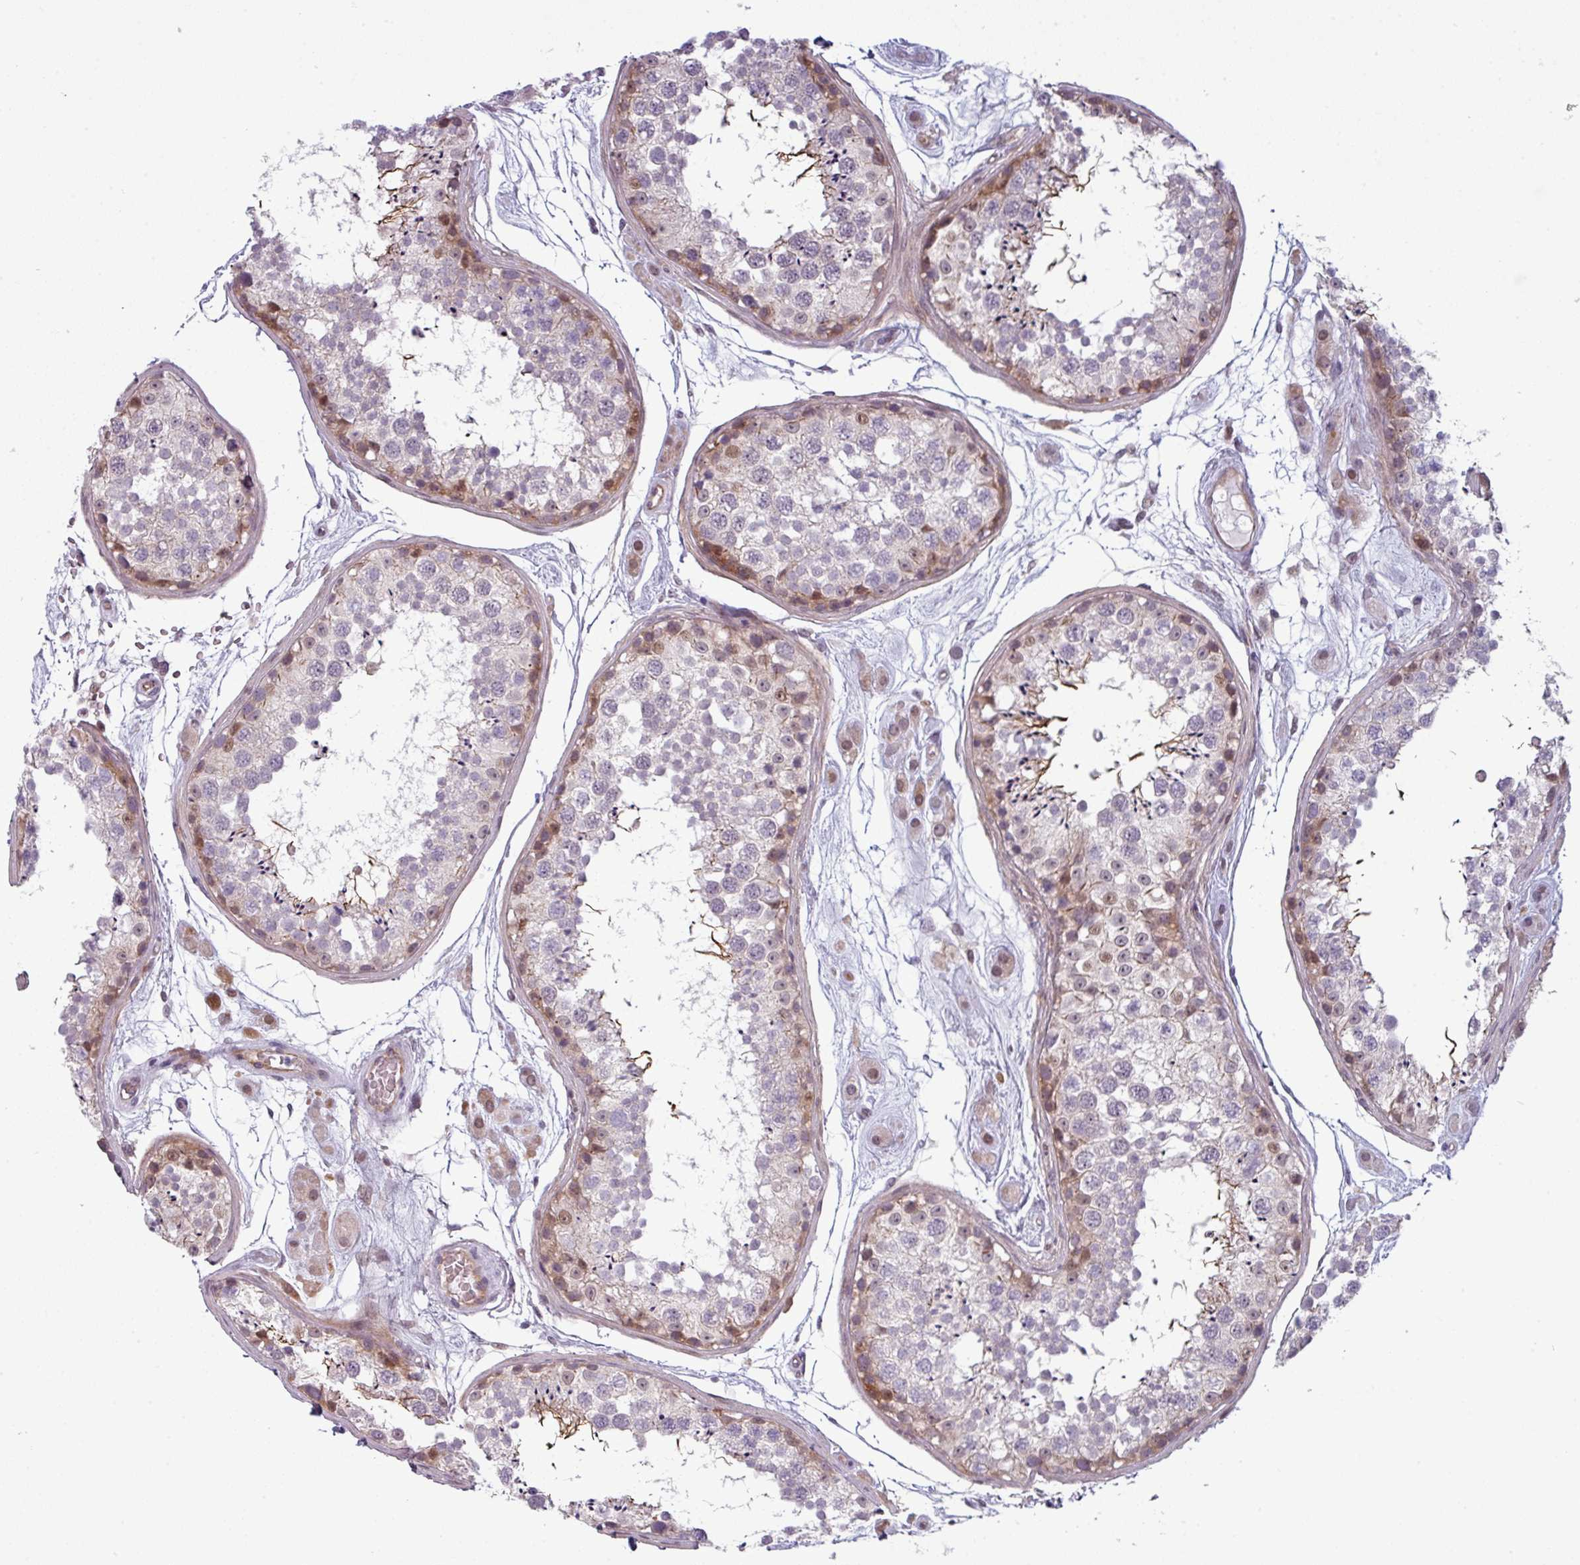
{"staining": {"intensity": "moderate", "quantity": "<25%", "location": "cytoplasmic/membranous,nuclear"}, "tissue": "testis", "cell_type": "Cells in seminiferous ducts", "image_type": "normal", "snomed": [{"axis": "morphology", "description": "Normal tissue, NOS"}, {"axis": "topography", "description": "Testis"}], "caption": "Protein expression analysis of normal testis exhibits moderate cytoplasmic/membranous,nuclear staining in about <25% of cells in seminiferous ducts. Nuclei are stained in blue.", "gene": "PRAMEF12", "patient": {"sex": "male", "age": 25}}